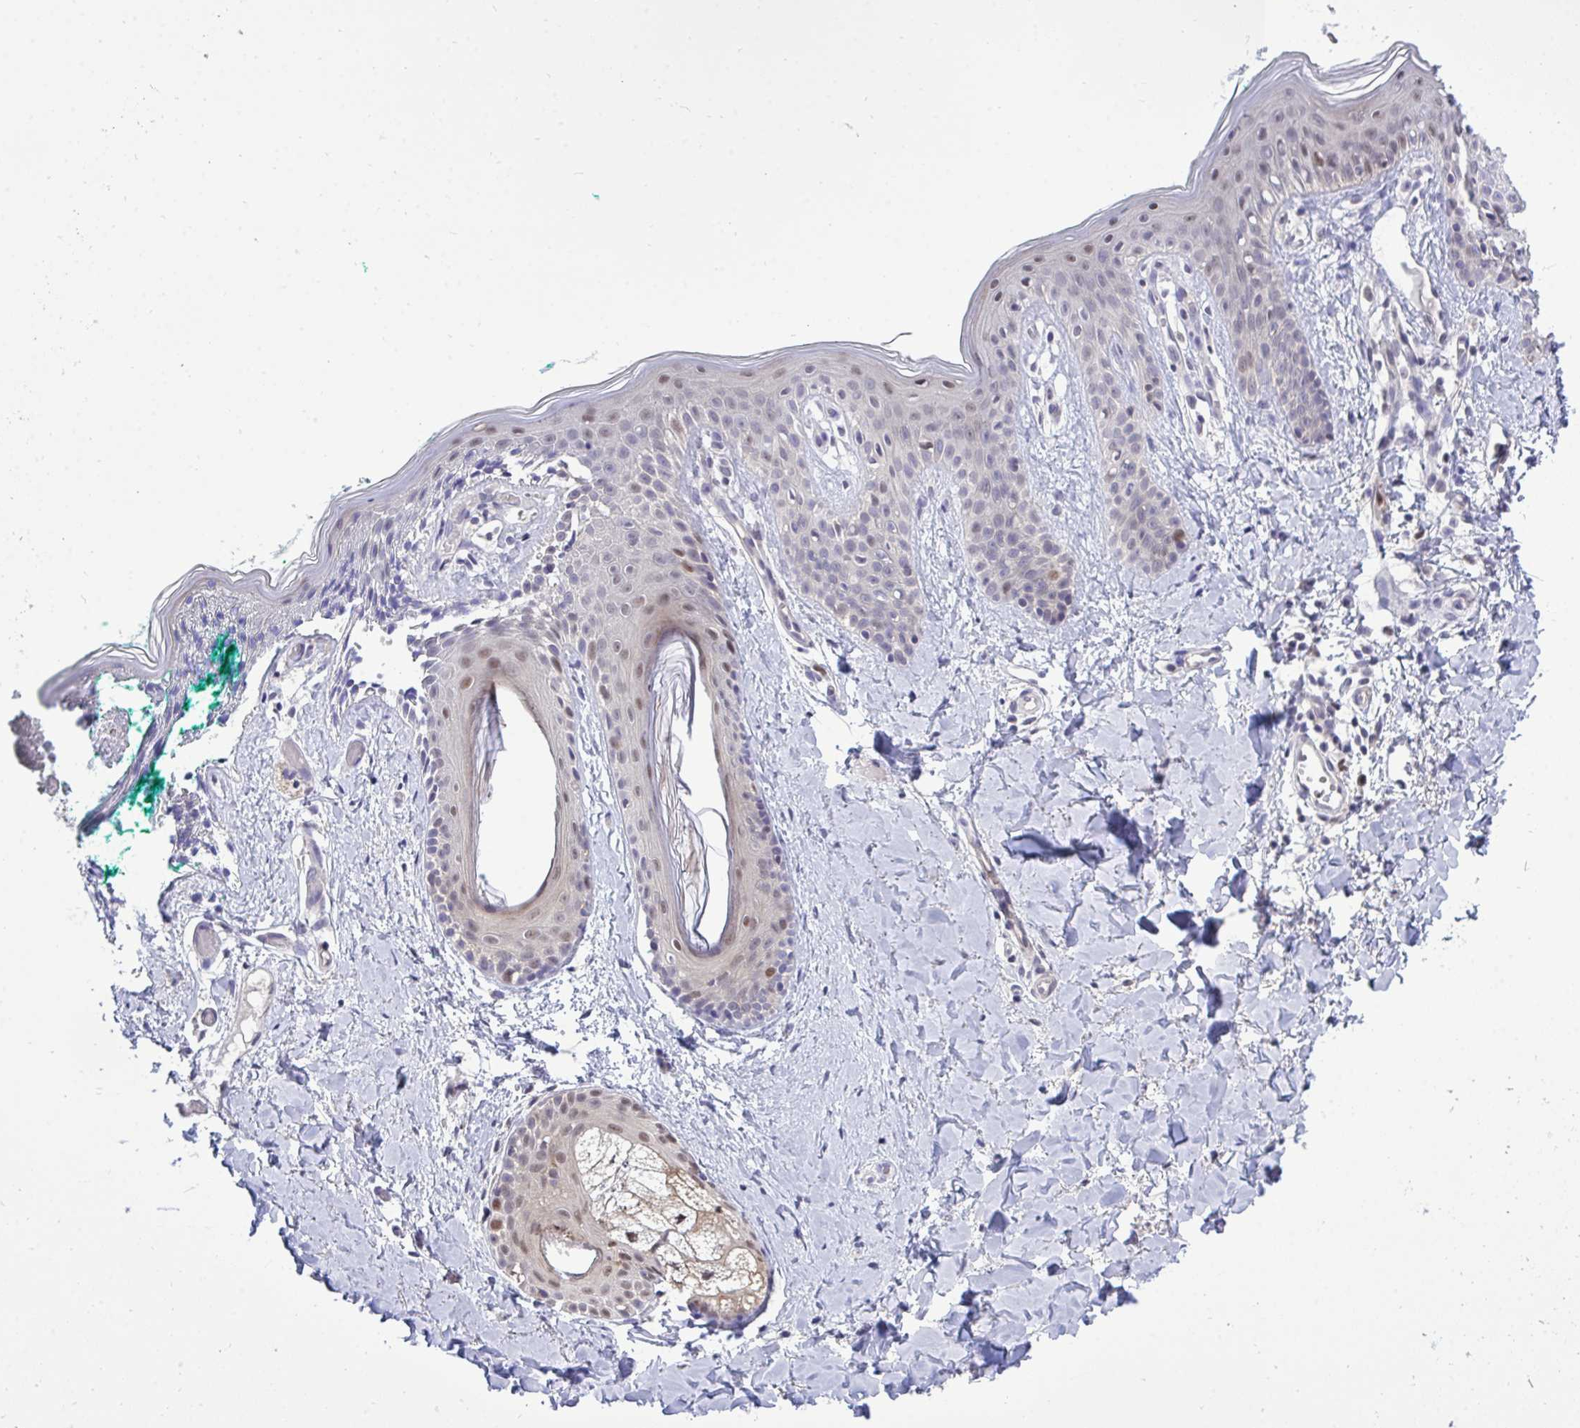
{"staining": {"intensity": "negative", "quantity": "none", "location": "none"}, "tissue": "skin", "cell_type": "Fibroblasts", "image_type": "normal", "snomed": [{"axis": "morphology", "description": "Normal tissue, NOS"}, {"axis": "topography", "description": "Skin"}], "caption": "IHC image of normal skin stained for a protein (brown), which displays no staining in fibroblasts.", "gene": "ZNF444", "patient": {"sex": "male", "age": 16}}